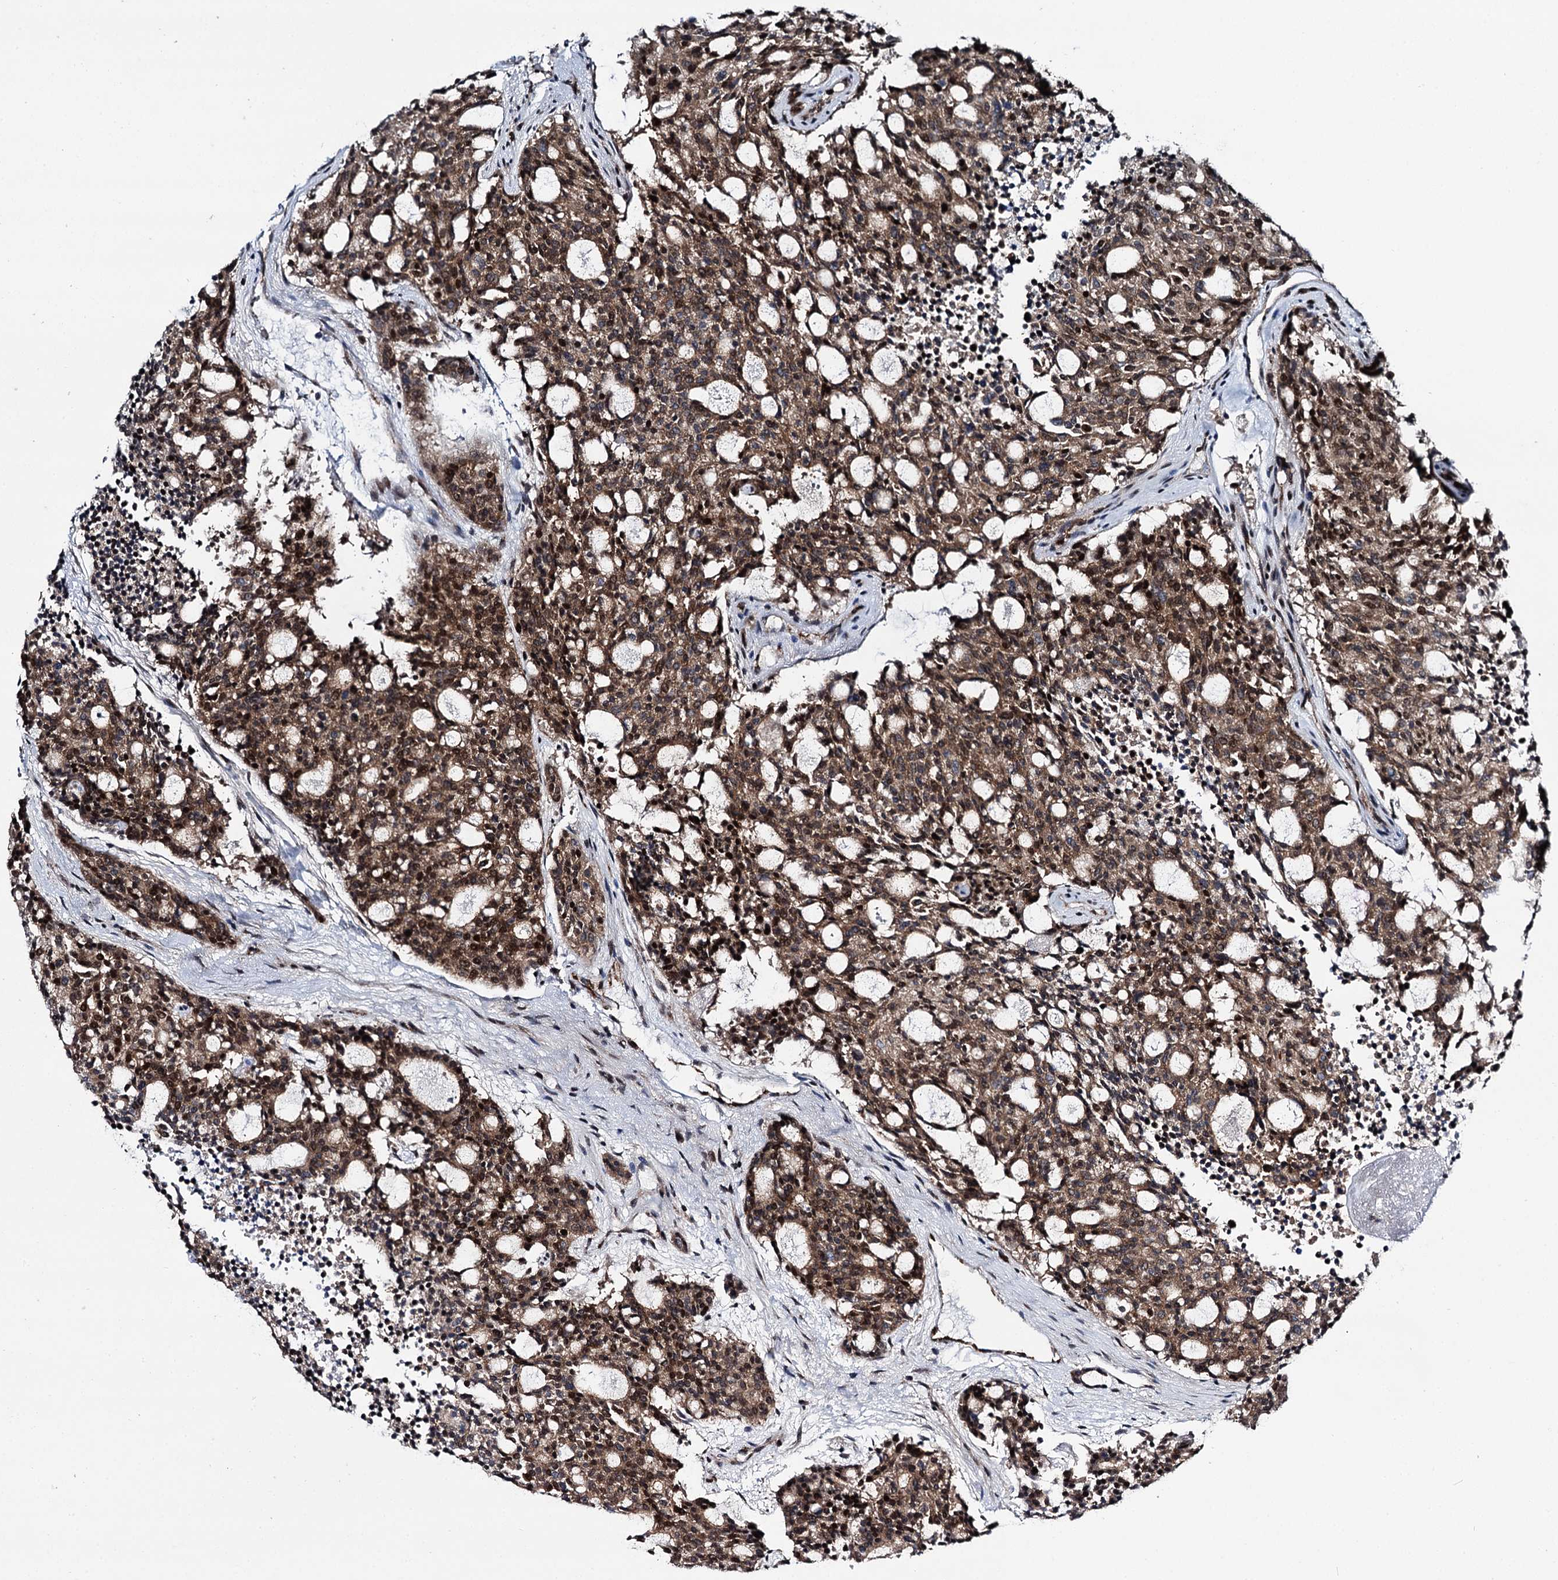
{"staining": {"intensity": "moderate", "quantity": ">75%", "location": "cytoplasmic/membranous,nuclear"}, "tissue": "carcinoid", "cell_type": "Tumor cells", "image_type": "cancer", "snomed": [{"axis": "morphology", "description": "Carcinoid, malignant, NOS"}, {"axis": "topography", "description": "Pancreas"}], "caption": "High-power microscopy captured an immunohistochemistry (IHC) photomicrograph of malignant carcinoid, revealing moderate cytoplasmic/membranous and nuclear staining in about >75% of tumor cells.", "gene": "RUFY2", "patient": {"sex": "female", "age": 54}}